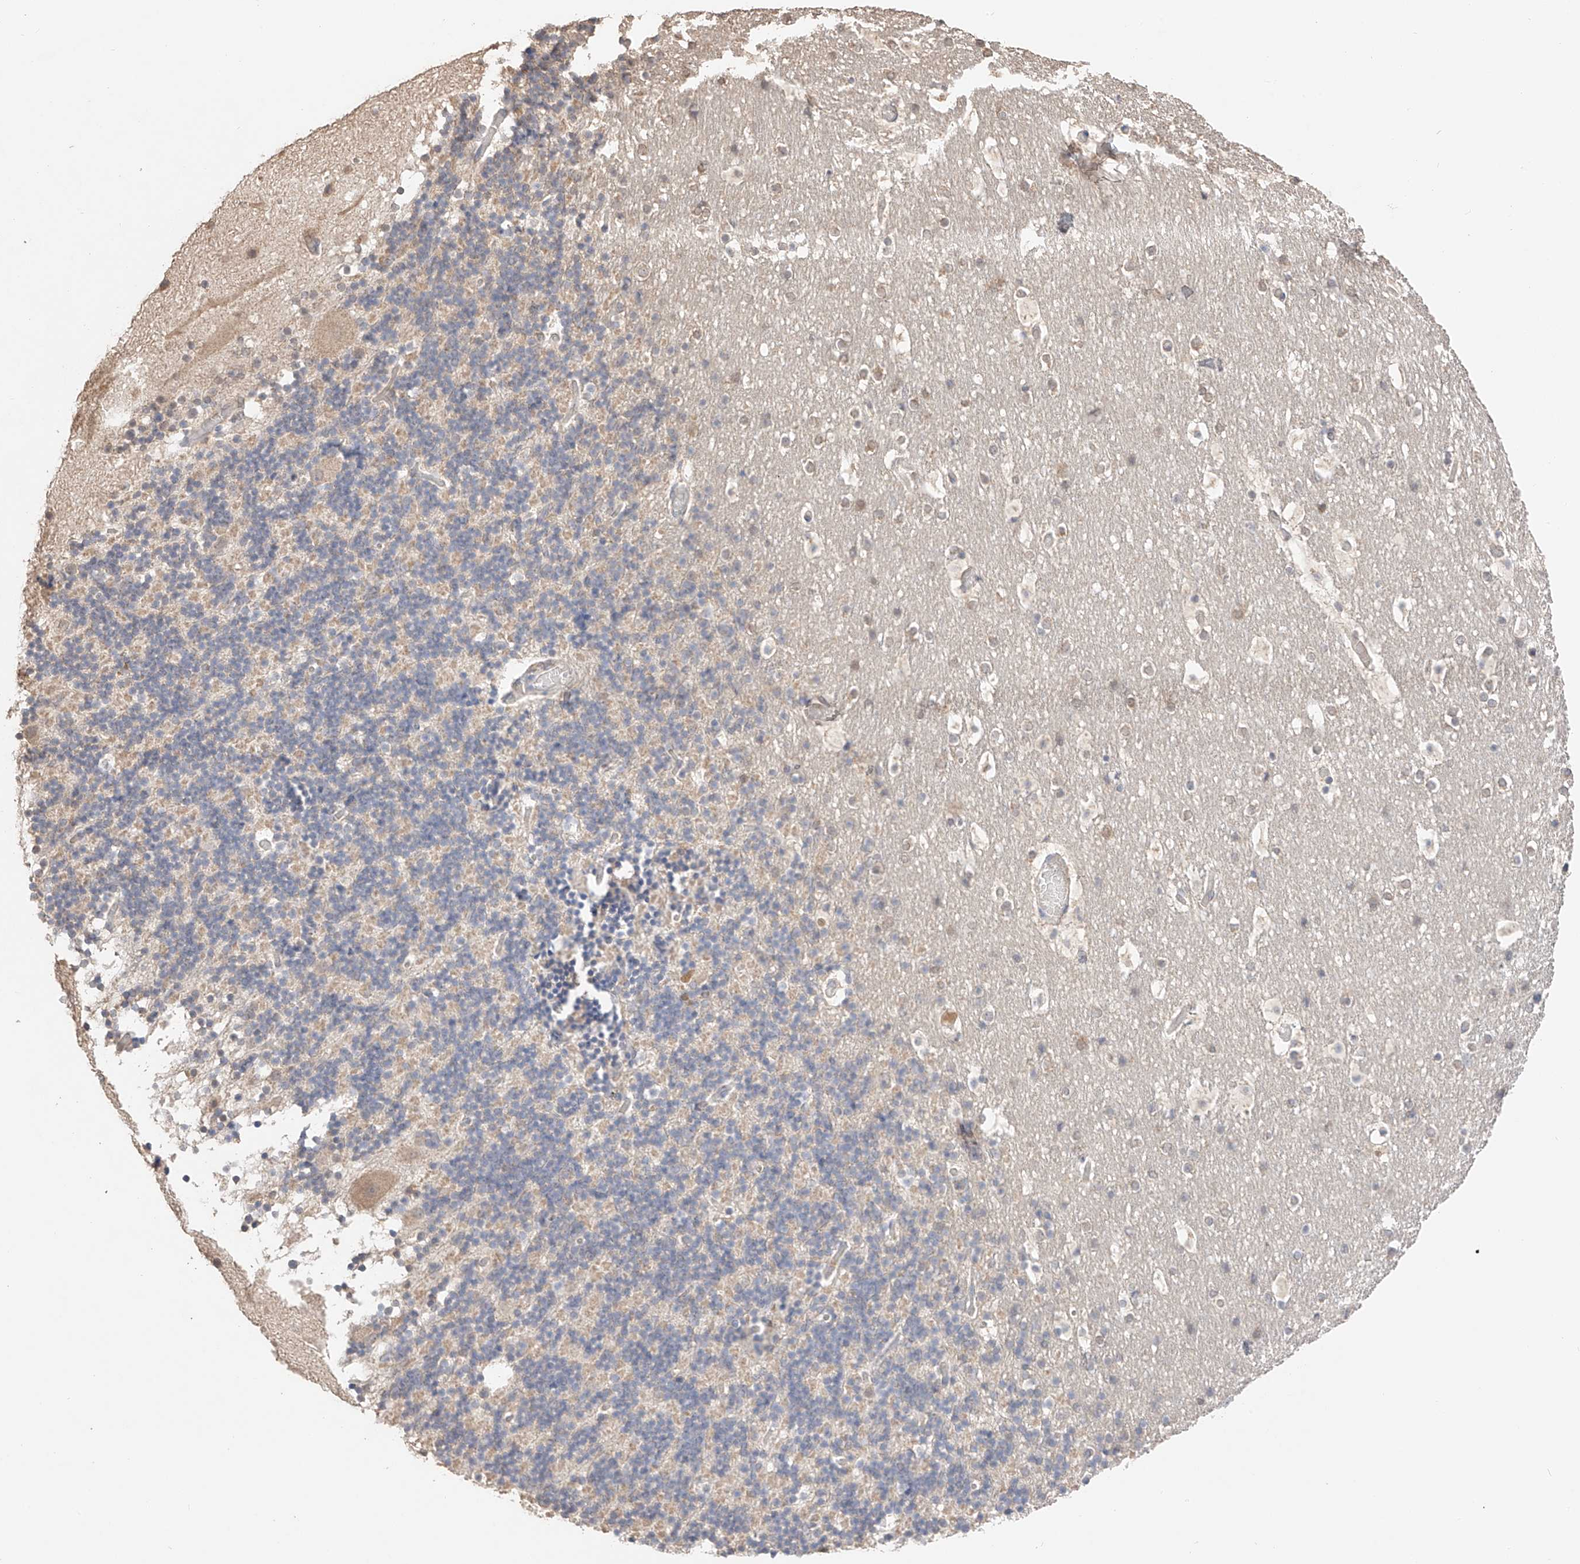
{"staining": {"intensity": "negative", "quantity": "none", "location": "none"}, "tissue": "cerebellum", "cell_type": "Cells in granular layer", "image_type": "normal", "snomed": [{"axis": "morphology", "description": "Normal tissue, NOS"}, {"axis": "topography", "description": "Cerebellum"}], "caption": "Immunohistochemistry (IHC) micrograph of unremarkable cerebellum: human cerebellum stained with DAB (3,3'-diaminobenzidine) displays no significant protein expression in cells in granular layer.", "gene": "IL22RA2", "patient": {"sex": "male", "age": 57}}